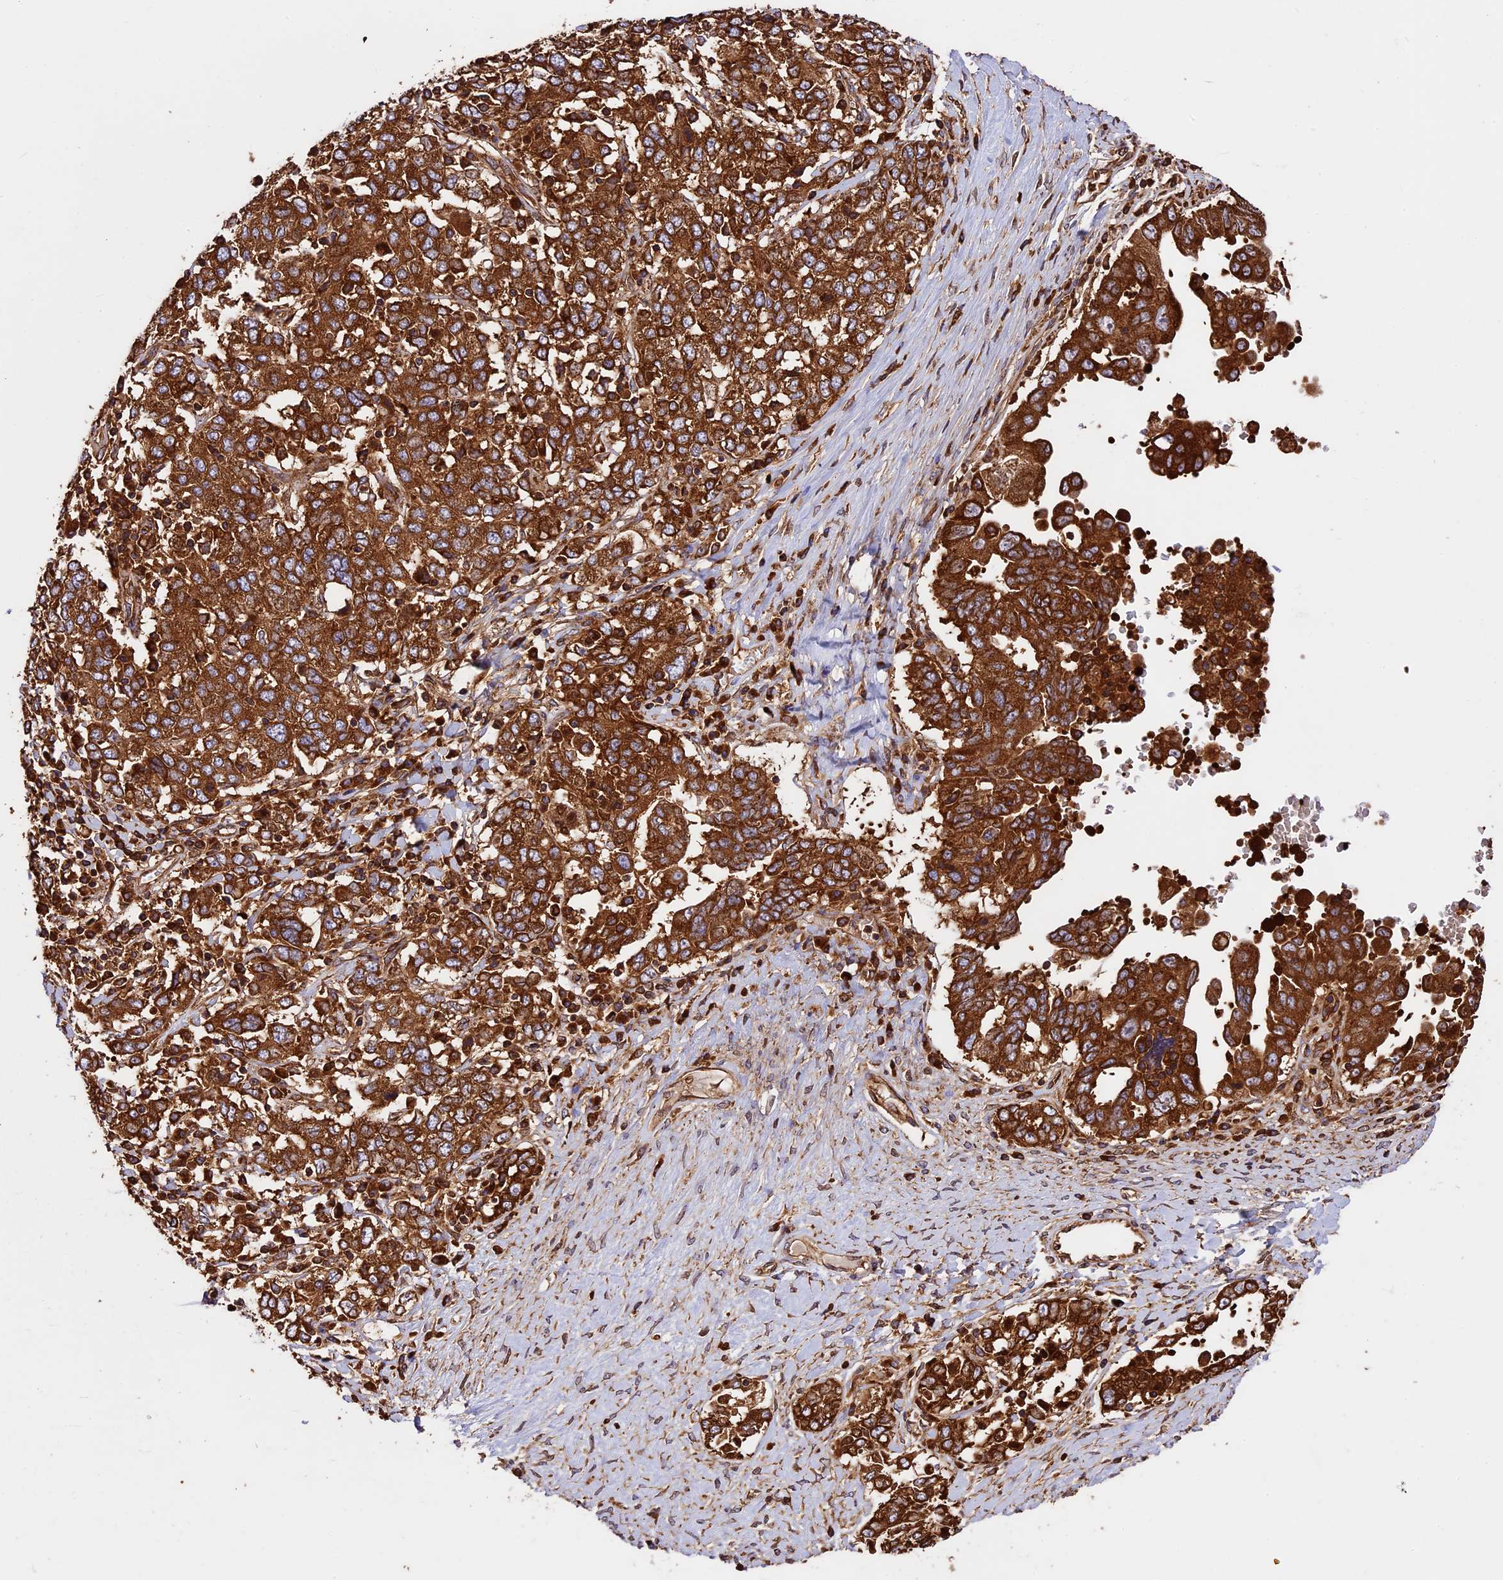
{"staining": {"intensity": "strong", "quantity": ">75%", "location": "cytoplasmic/membranous"}, "tissue": "ovarian cancer", "cell_type": "Tumor cells", "image_type": "cancer", "snomed": [{"axis": "morphology", "description": "Carcinoma, endometroid"}, {"axis": "topography", "description": "Ovary"}], "caption": "Protein staining of ovarian cancer tissue shows strong cytoplasmic/membranous positivity in about >75% of tumor cells.", "gene": "KARS1", "patient": {"sex": "female", "age": 62}}